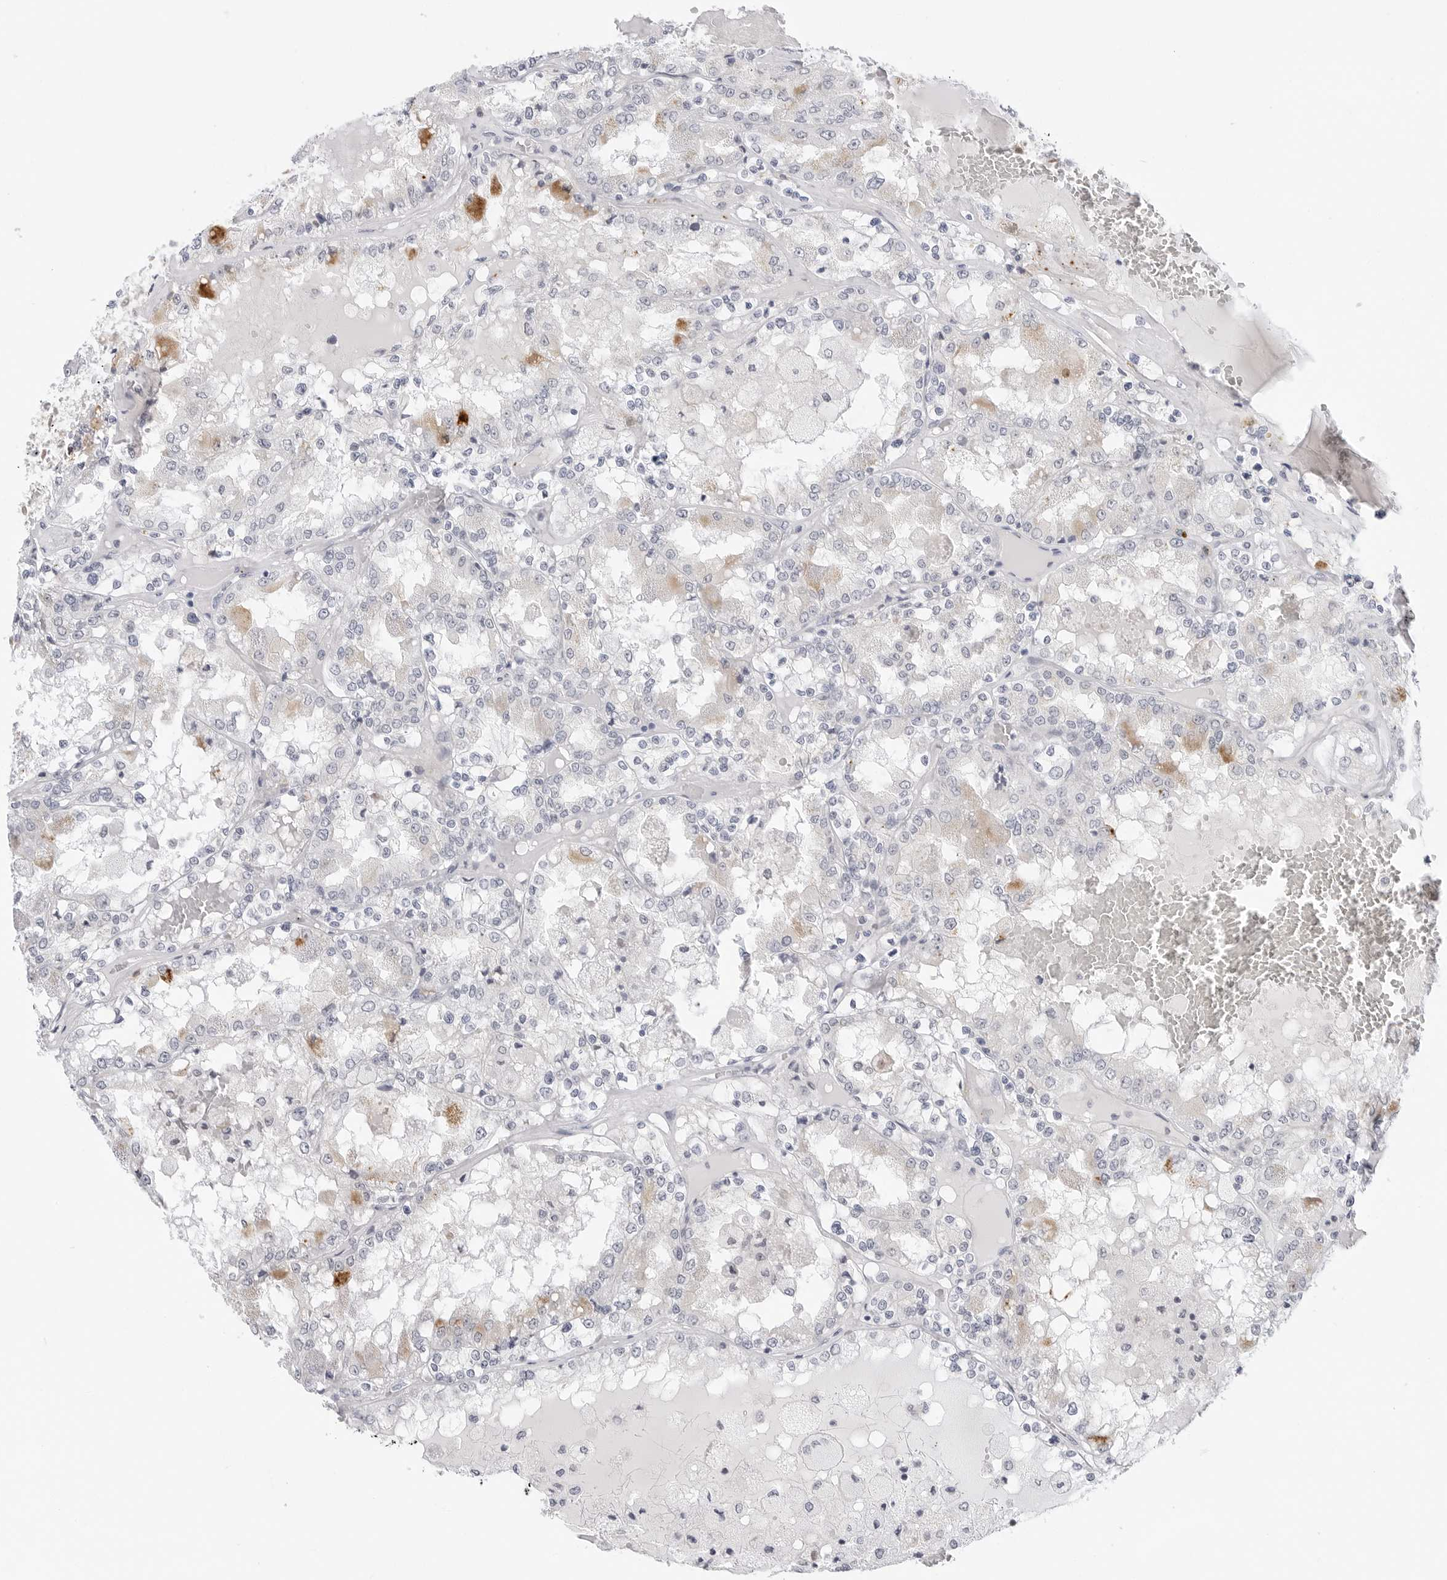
{"staining": {"intensity": "negative", "quantity": "none", "location": "none"}, "tissue": "renal cancer", "cell_type": "Tumor cells", "image_type": "cancer", "snomed": [{"axis": "morphology", "description": "Adenocarcinoma, NOS"}, {"axis": "topography", "description": "Kidney"}], "caption": "Immunohistochemistry image of renal cancer stained for a protein (brown), which exhibits no positivity in tumor cells. The staining is performed using DAB brown chromogen with nuclei counter-stained in using hematoxylin.", "gene": "MAP2K5", "patient": {"sex": "female", "age": 56}}